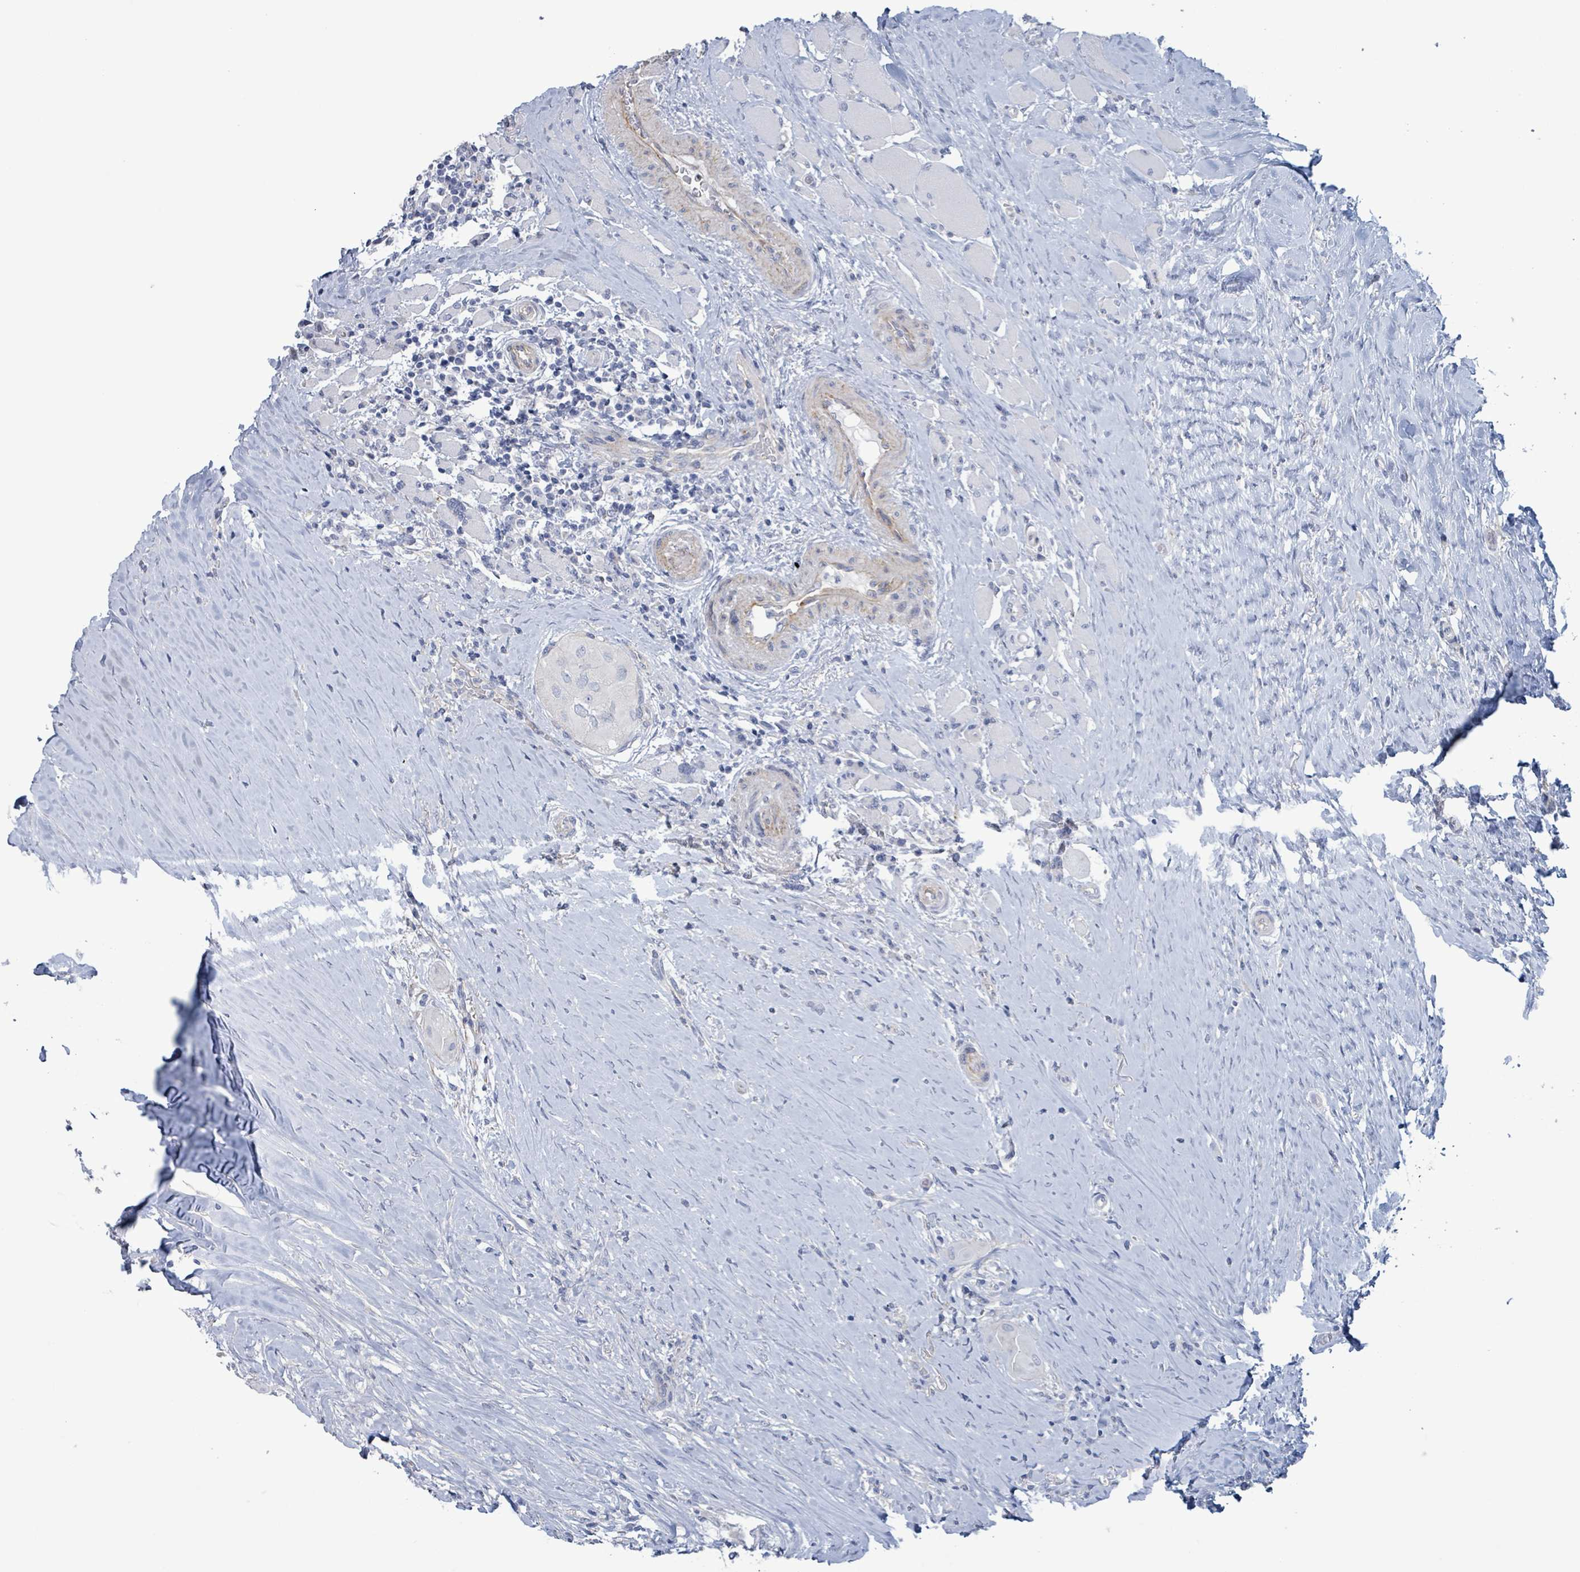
{"staining": {"intensity": "negative", "quantity": "none", "location": "none"}, "tissue": "thyroid cancer", "cell_type": "Tumor cells", "image_type": "cancer", "snomed": [{"axis": "morphology", "description": "Papillary adenocarcinoma, NOS"}, {"axis": "topography", "description": "Thyroid gland"}], "caption": "This photomicrograph is of thyroid cancer stained with immunohistochemistry to label a protein in brown with the nuclei are counter-stained blue. There is no positivity in tumor cells.", "gene": "PKLR", "patient": {"sex": "female", "age": 59}}